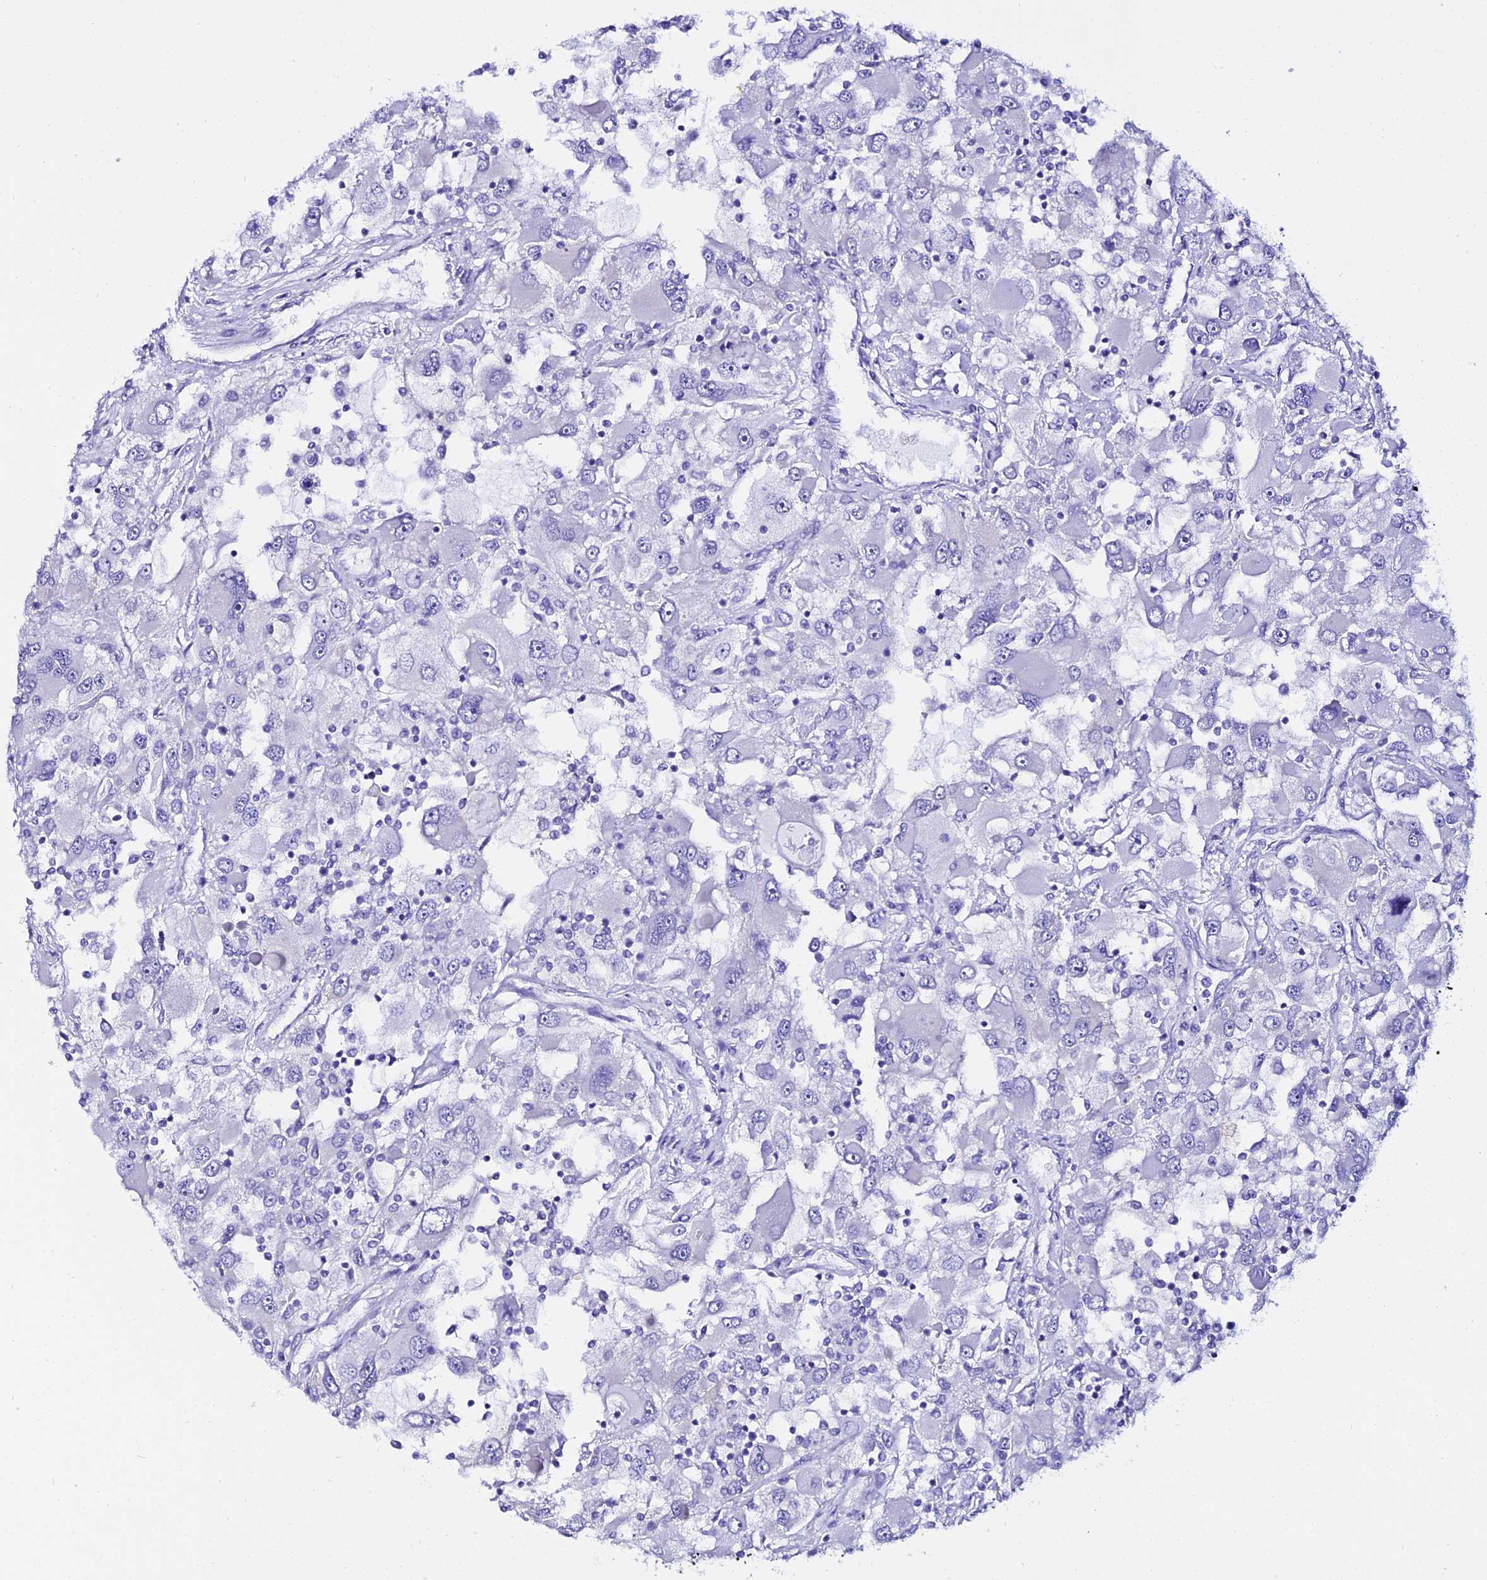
{"staining": {"intensity": "negative", "quantity": "none", "location": "none"}, "tissue": "renal cancer", "cell_type": "Tumor cells", "image_type": "cancer", "snomed": [{"axis": "morphology", "description": "Adenocarcinoma, NOS"}, {"axis": "topography", "description": "Kidney"}], "caption": "The histopathology image reveals no staining of tumor cells in renal adenocarcinoma.", "gene": "OR4D5", "patient": {"sex": "female", "age": 52}}